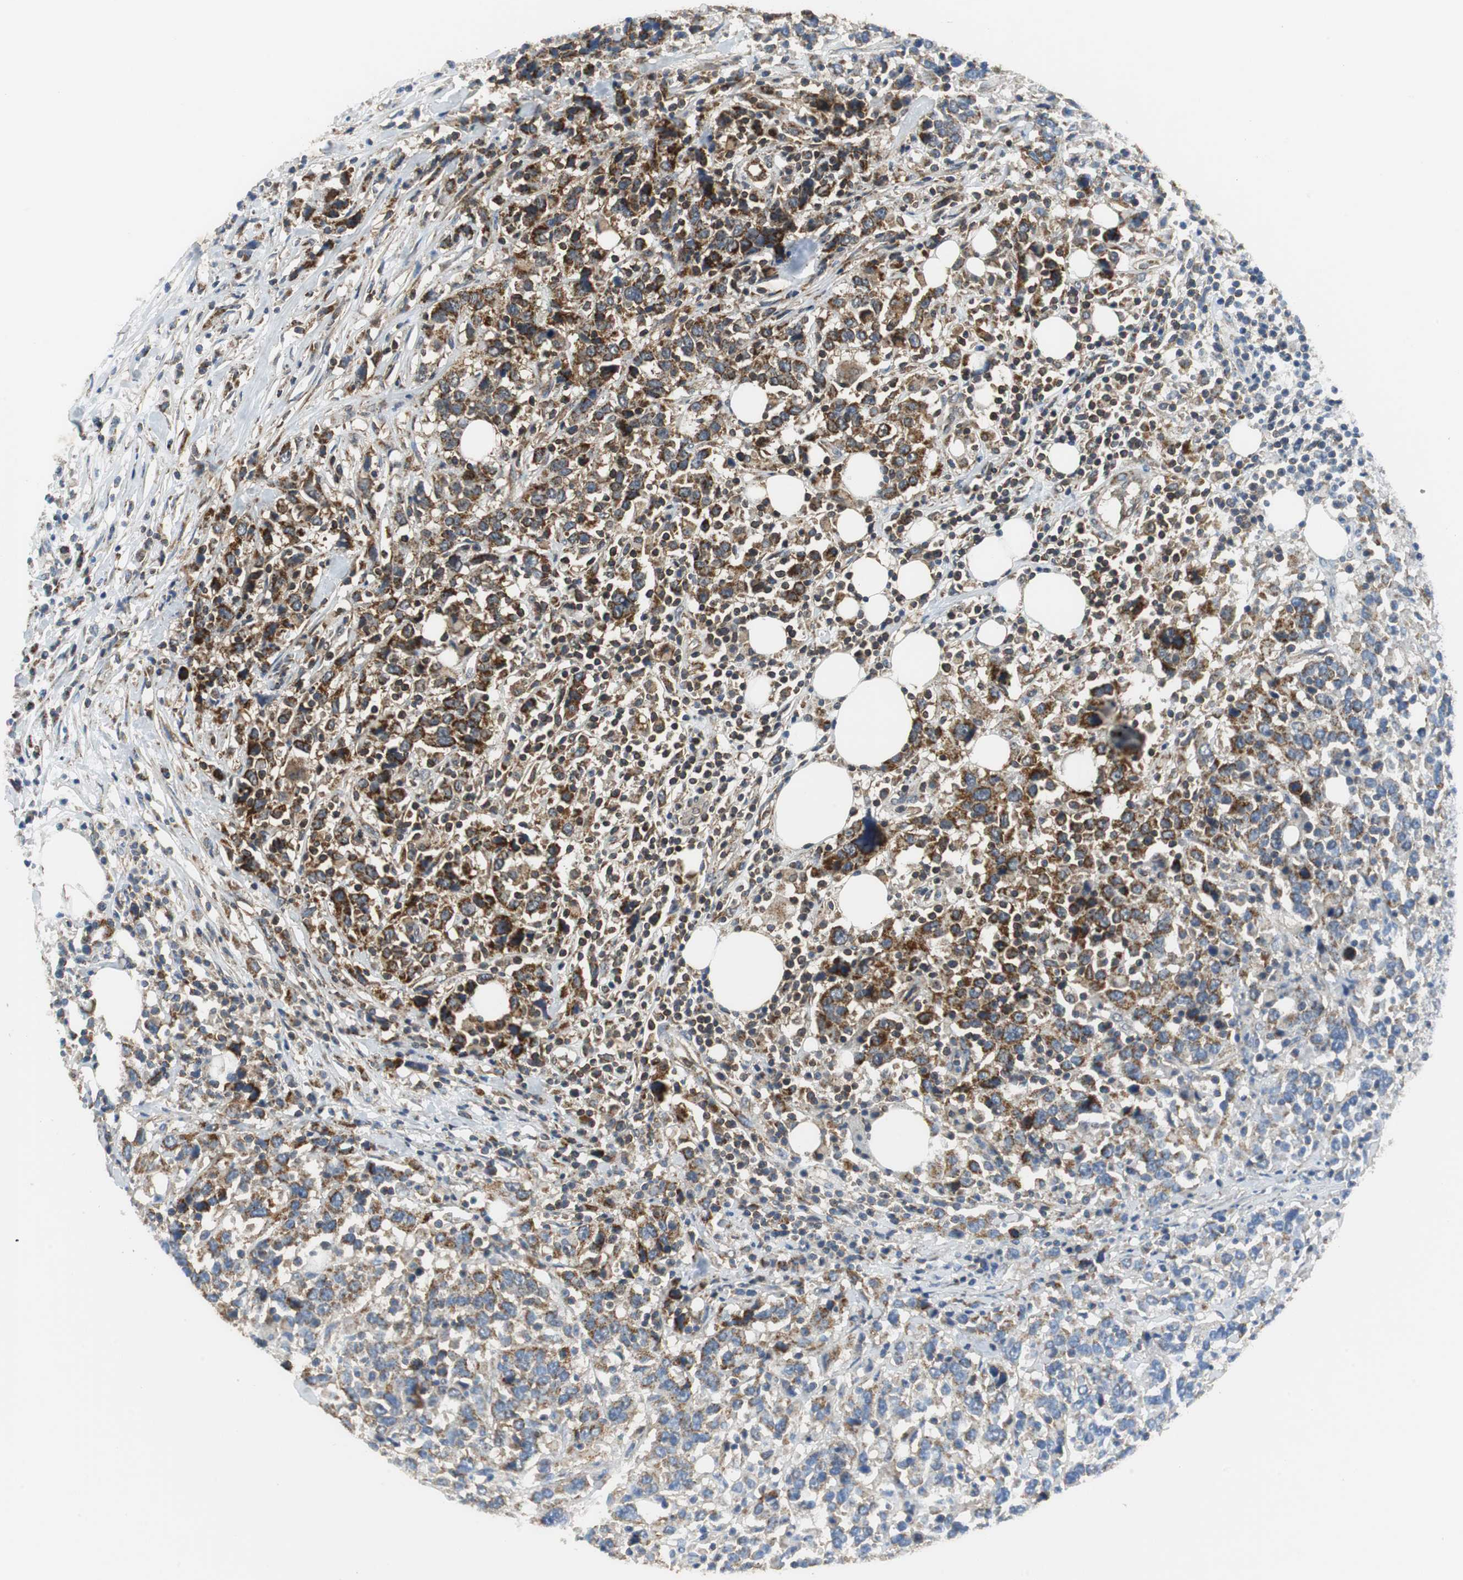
{"staining": {"intensity": "moderate", "quantity": "25%-75%", "location": "cytoplasmic/membranous"}, "tissue": "urothelial cancer", "cell_type": "Tumor cells", "image_type": "cancer", "snomed": [{"axis": "morphology", "description": "Urothelial carcinoma, High grade"}, {"axis": "topography", "description": "Urinary bladder"}], "caption": "Urothelial carcinoma (high-grade) tissue reveals moderate cytoplasmic/membranous positivity in about 25%-75% of tumor cells, visualized by immunohistochemistry.", "gene": "NNT", "patient": {"sex": "male", "age": 61}}